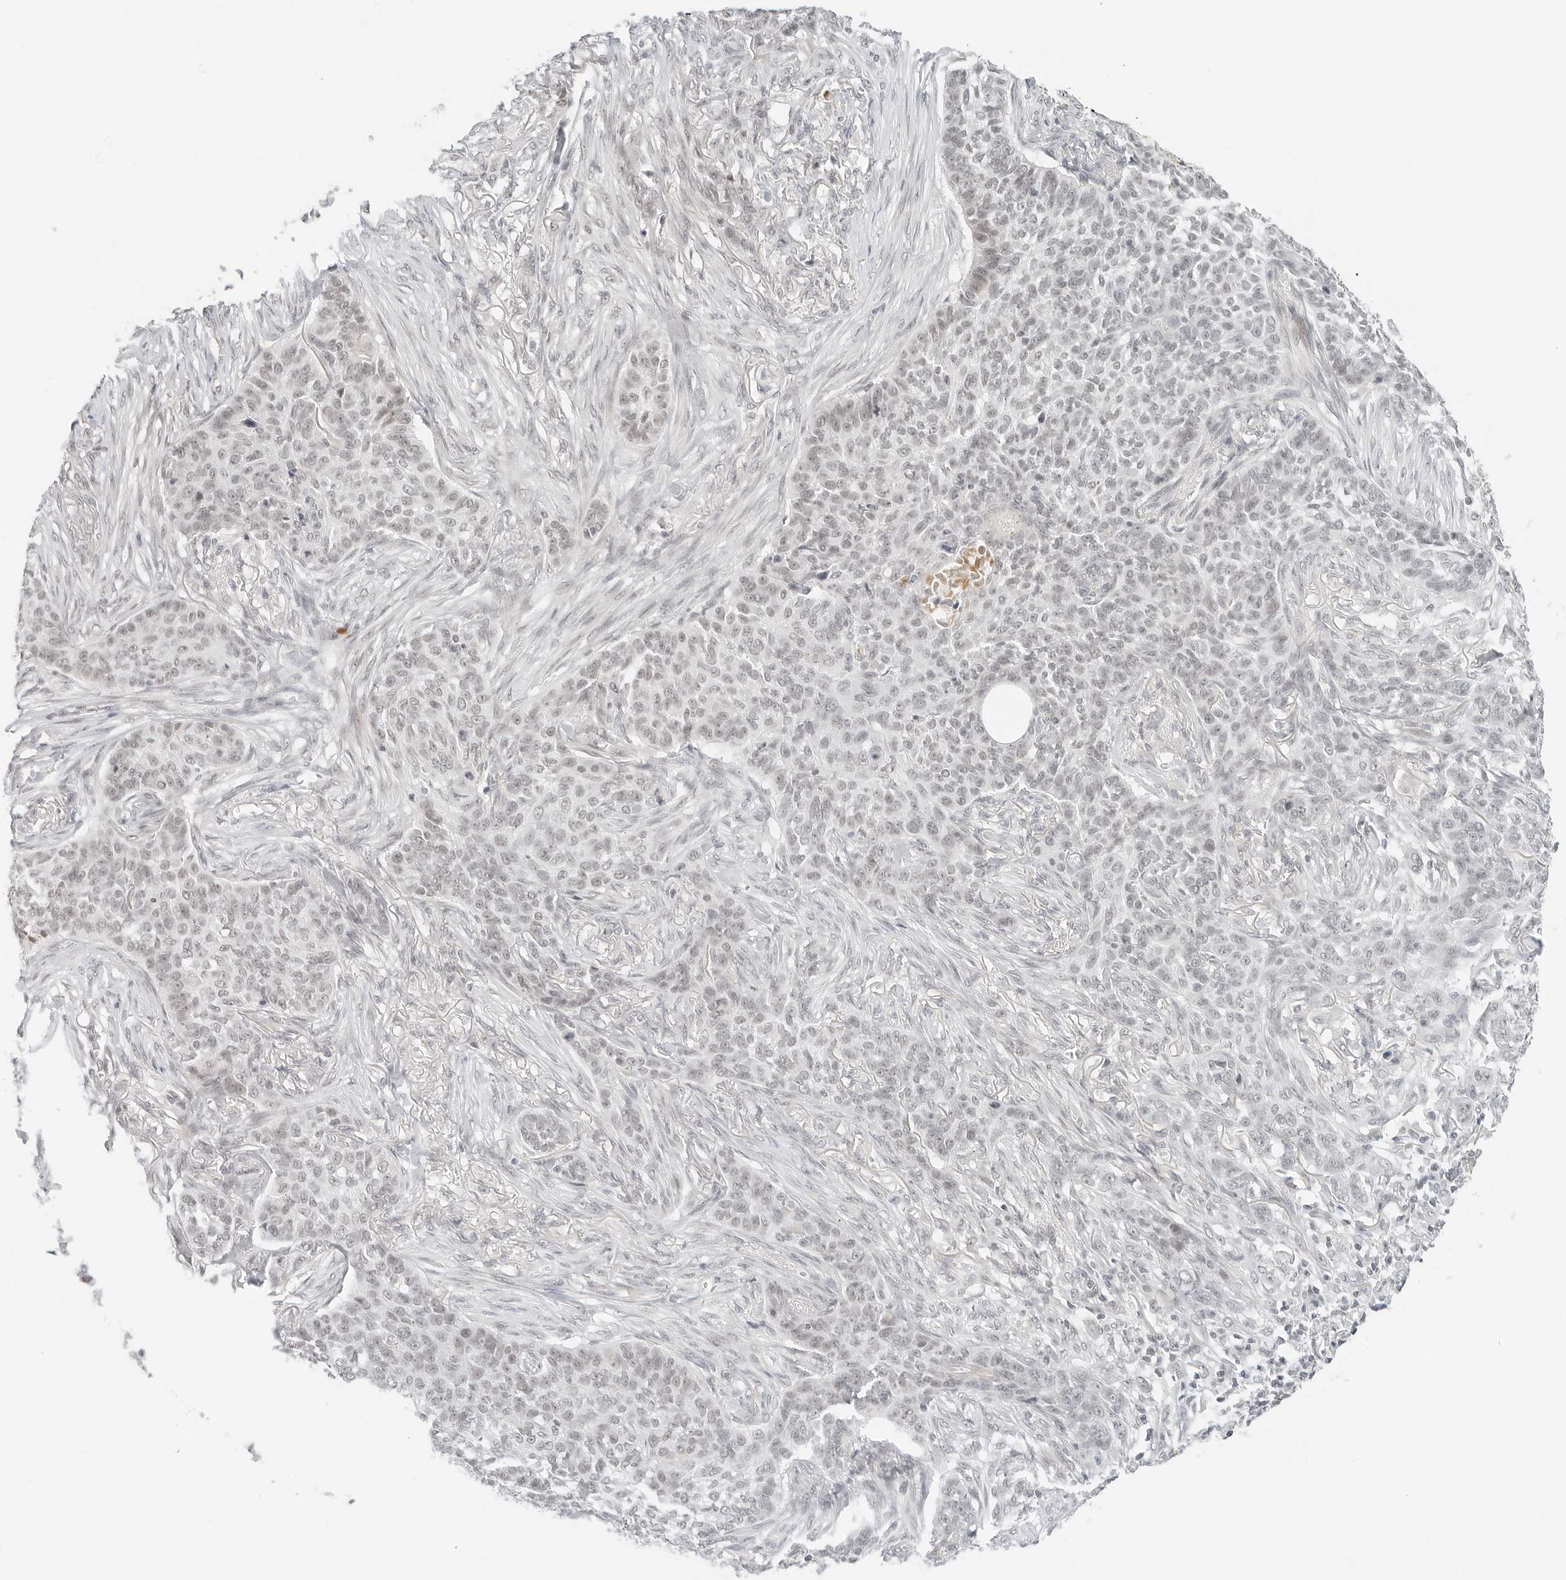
{"staining": {"intensity": "negative", "quantity": "none", "location": "none"}, "tissue": "skin cancer", "cell_type": "Tumor cells", "image_type": "cancer", "snomed": [{"axis": "morphology", "description": "Basal cell carcinoma"}, {"axis": "topography", "description": "Skin"}], "caption": "This image is of basal cell carcinoma (skin) stained with immunohistochemistry (IHC) to label a protein in brown with the nuclei are counter-stained blue. There is no staining in tumor cells. (DAB immunohistochemistry, high magnification).", "gene": "NEO1", "patient": {"sex": "male", "age": 85}}